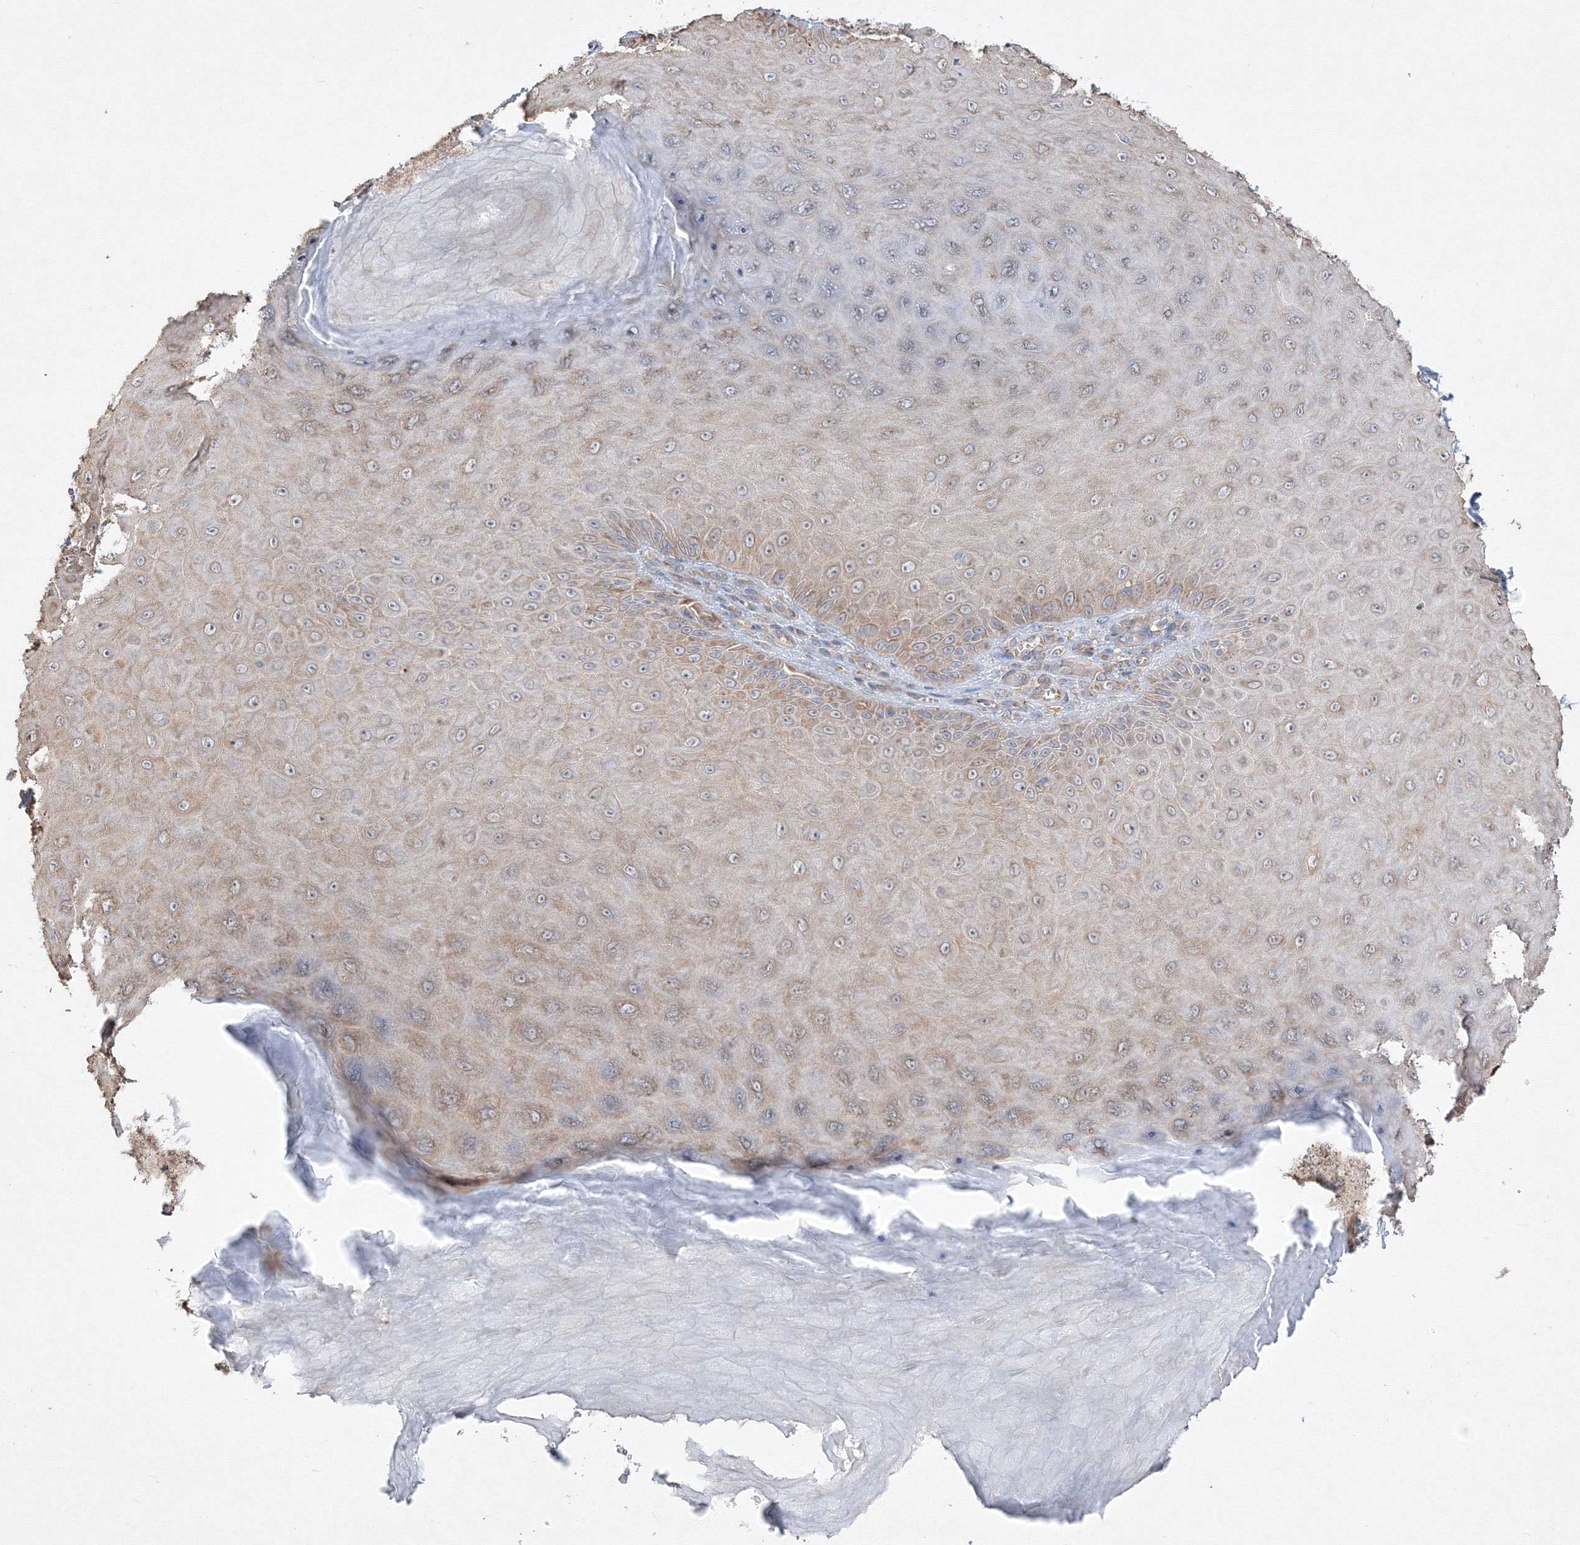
{"staining": {"intensity": "weak", "quantity": "25%-75%", "location": "cytoplasmic/membranous"}, "tissue": "melanoma", "cell_type": "Tumor cells", "image_type": "cancer", "snomed": [{"axis": "morphology", "description": "Malignant melanoma, NOS"}, {"axis": "topography", "description": "Skin"}], "caption": "Protein expression analysis of human malignant melanoma reveals weak cytoplasmic/membranous staining in approximately 25%-75% of tumor cells.", "gene": "FBXL8", "patient": {"sex": "female", "age": 55}}